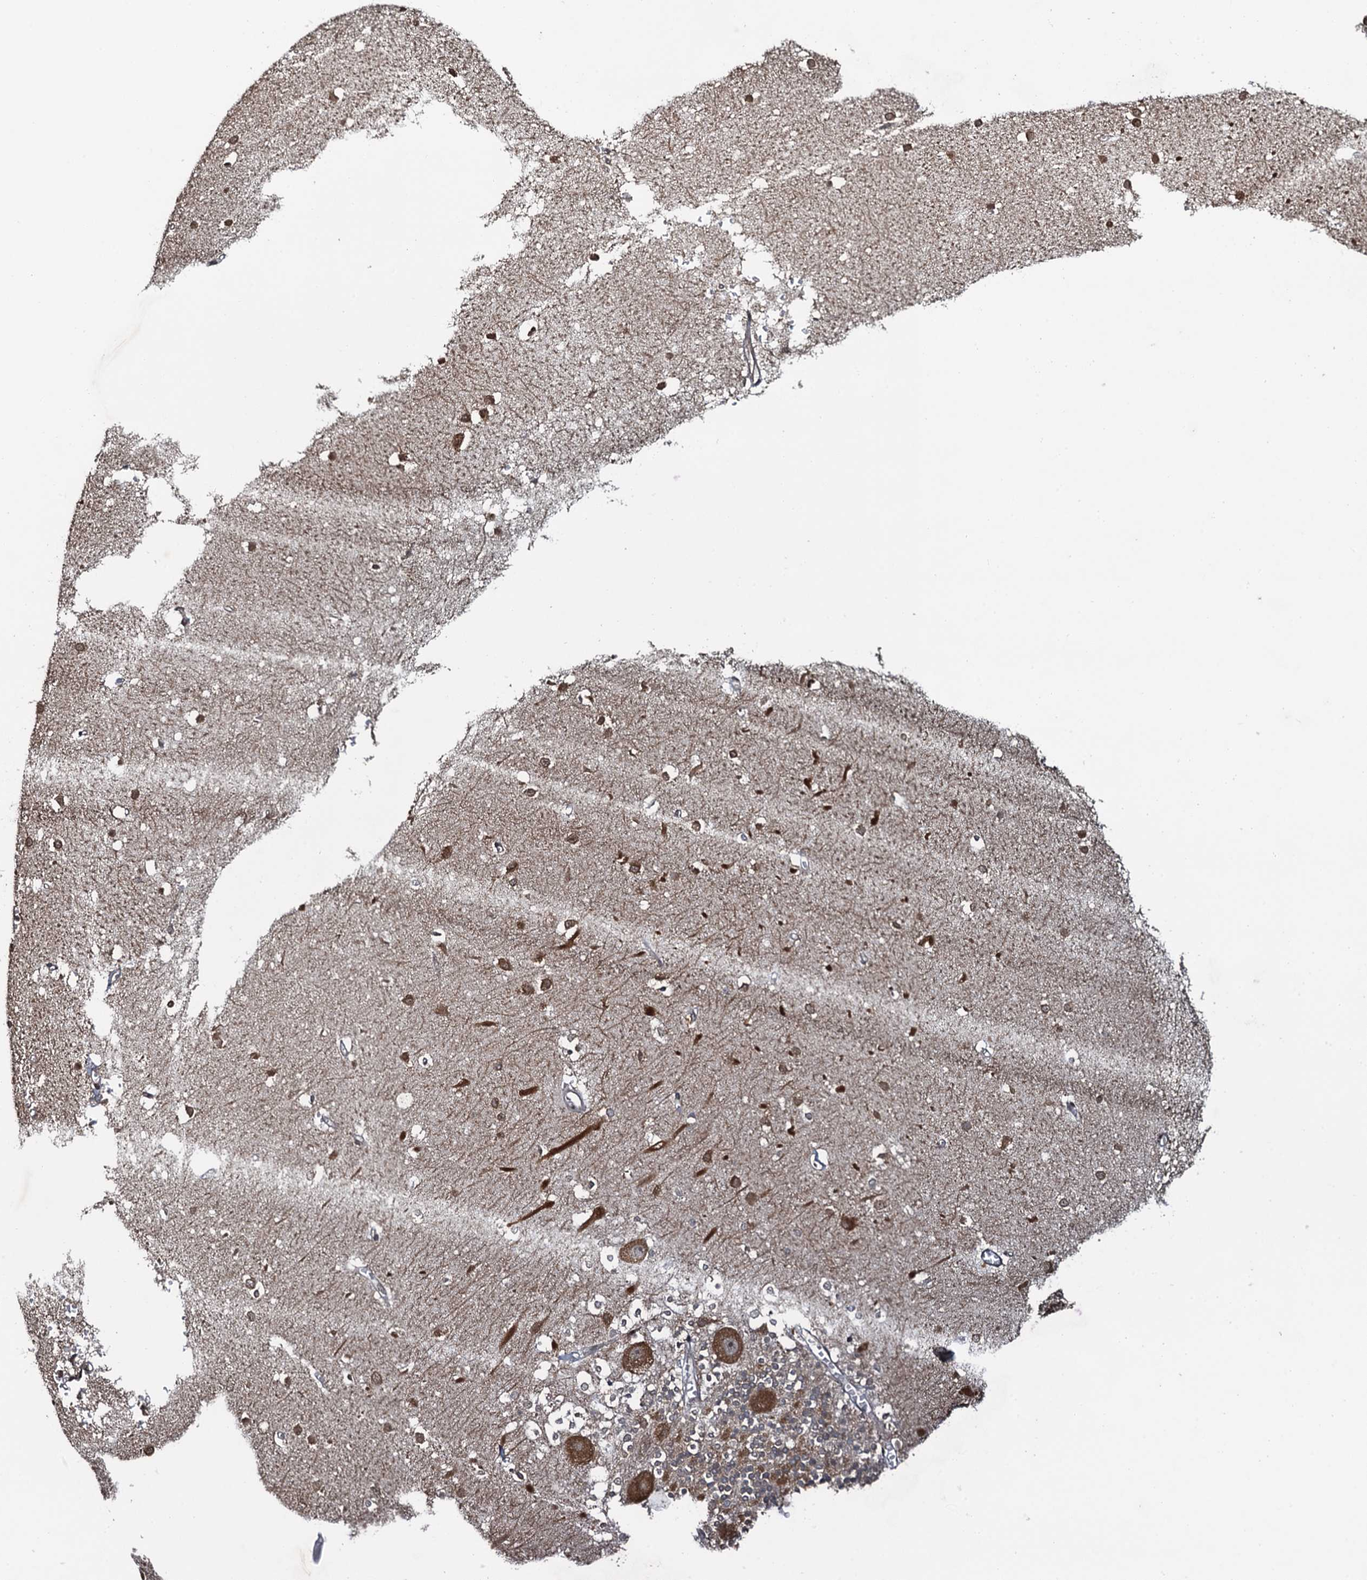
{"staining": {"intensity": "moderate", "quantity": "25%-75%", "location": "cytoplasmic/membranous"}, "tissue": "cerebellum", "cell_type": "Cells in granular layer", "image_type": "normal", "snomed": [{"axis": "morphology", "description": "Normal tissue, NOS"}, {"axis": "topography", "description": "Cerebellum"}], "caption": "Moderate cytoplasmic/membranous positivity for a protein is identified in about 25%-75% of cells in granular layer of normal cerebellum using IHC.", "gene": "WHAMM", "patient": {"sex": "male", "age": 54}}